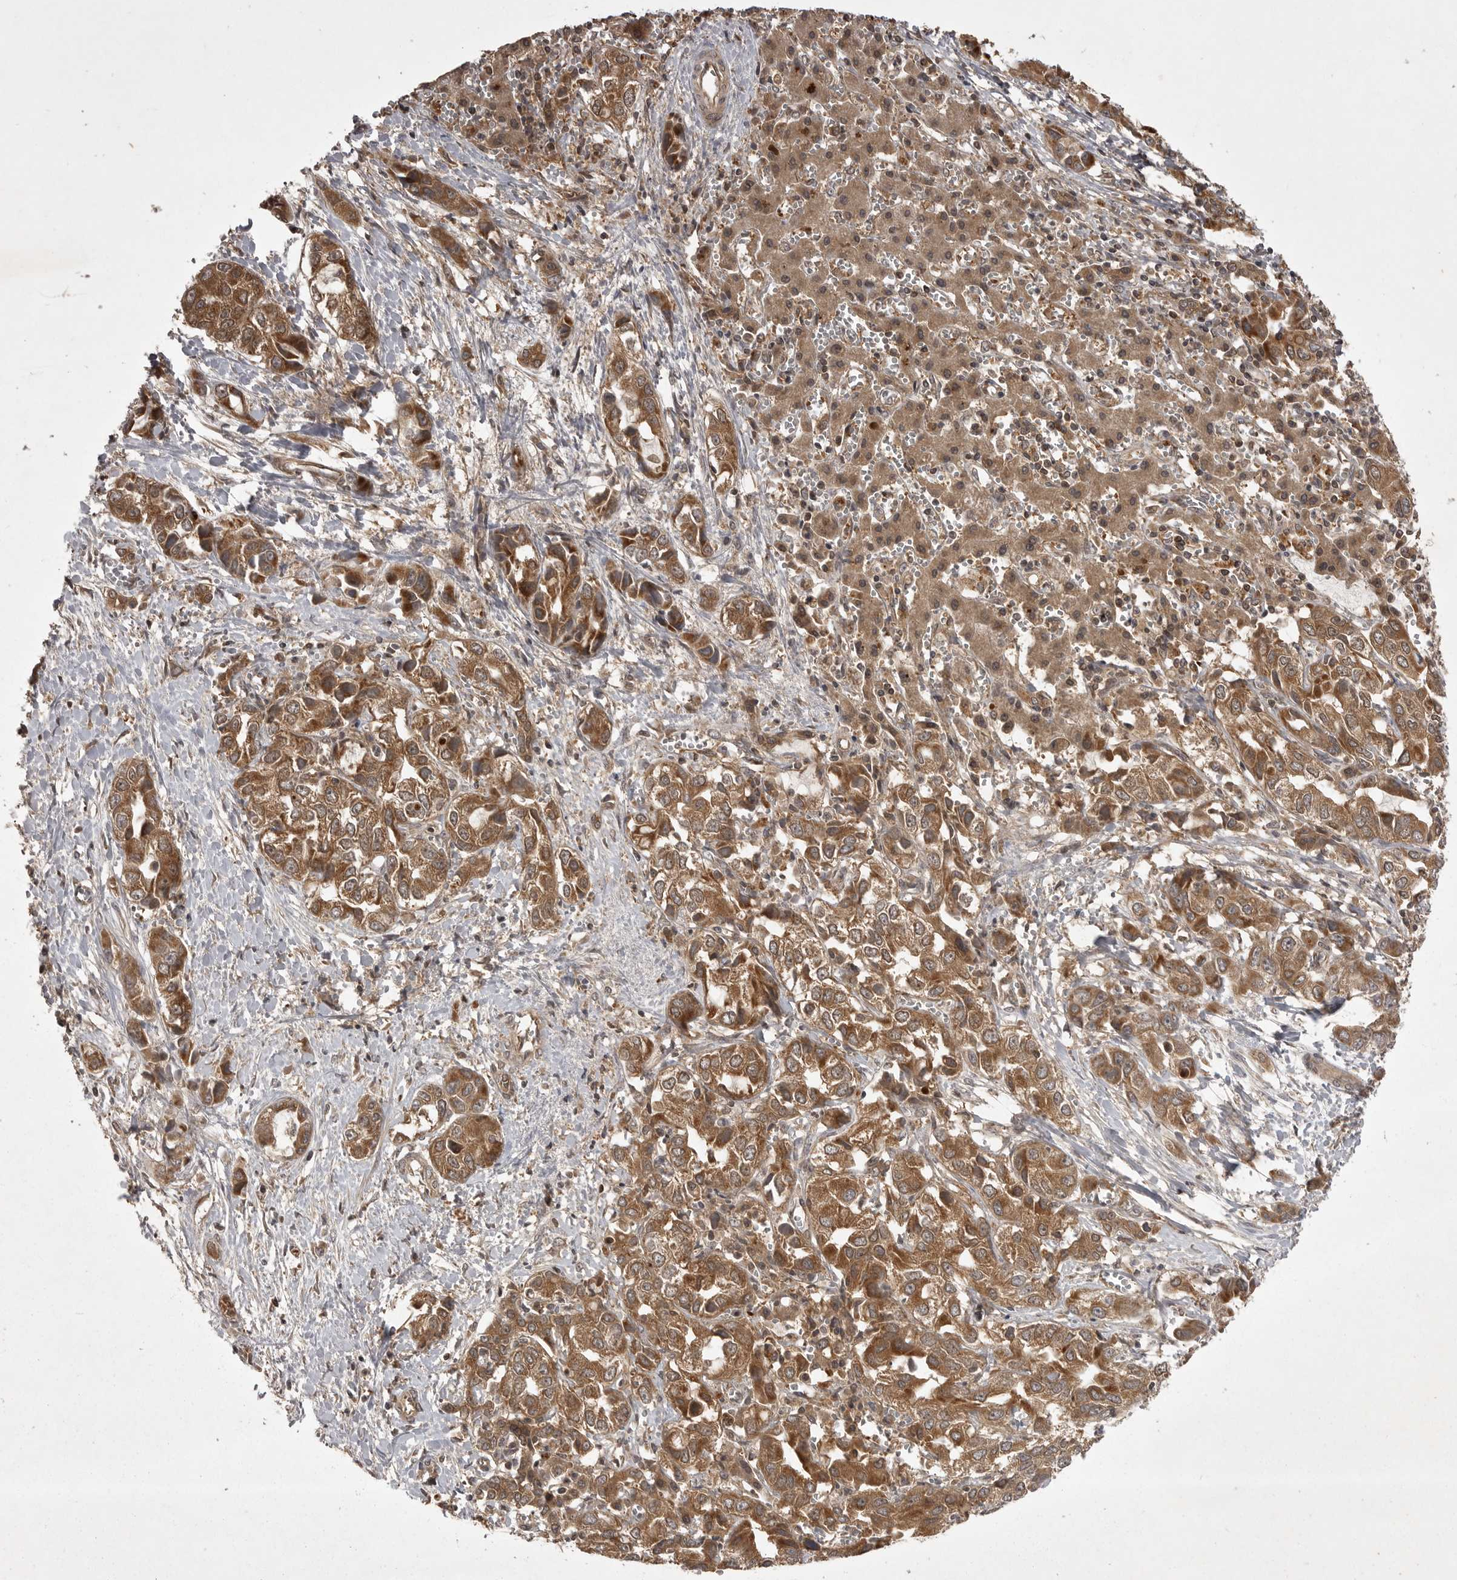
{"staining": {"intensity": "moderate", "quantity": ">75%", "location": "cytoplasmic/membranous"}, "tissue": "liver cancer", "cell_type": "Tumor cells", "image_type": "cancer", "snomed": [{"axis": "morphology", "description": "Cholangiocarcinoma"}, {"axis": "topography", "description": "Liver"}], "caption": "Approximately >75% of tumor cells in human liver cholangiocarcinoma demonstrate moderate cytoplasmic/membranous protein positivity as visualized by brown immunohistochemical staining.", "gene": "STK24", "patient": {"sex": "female", "age": 52}}